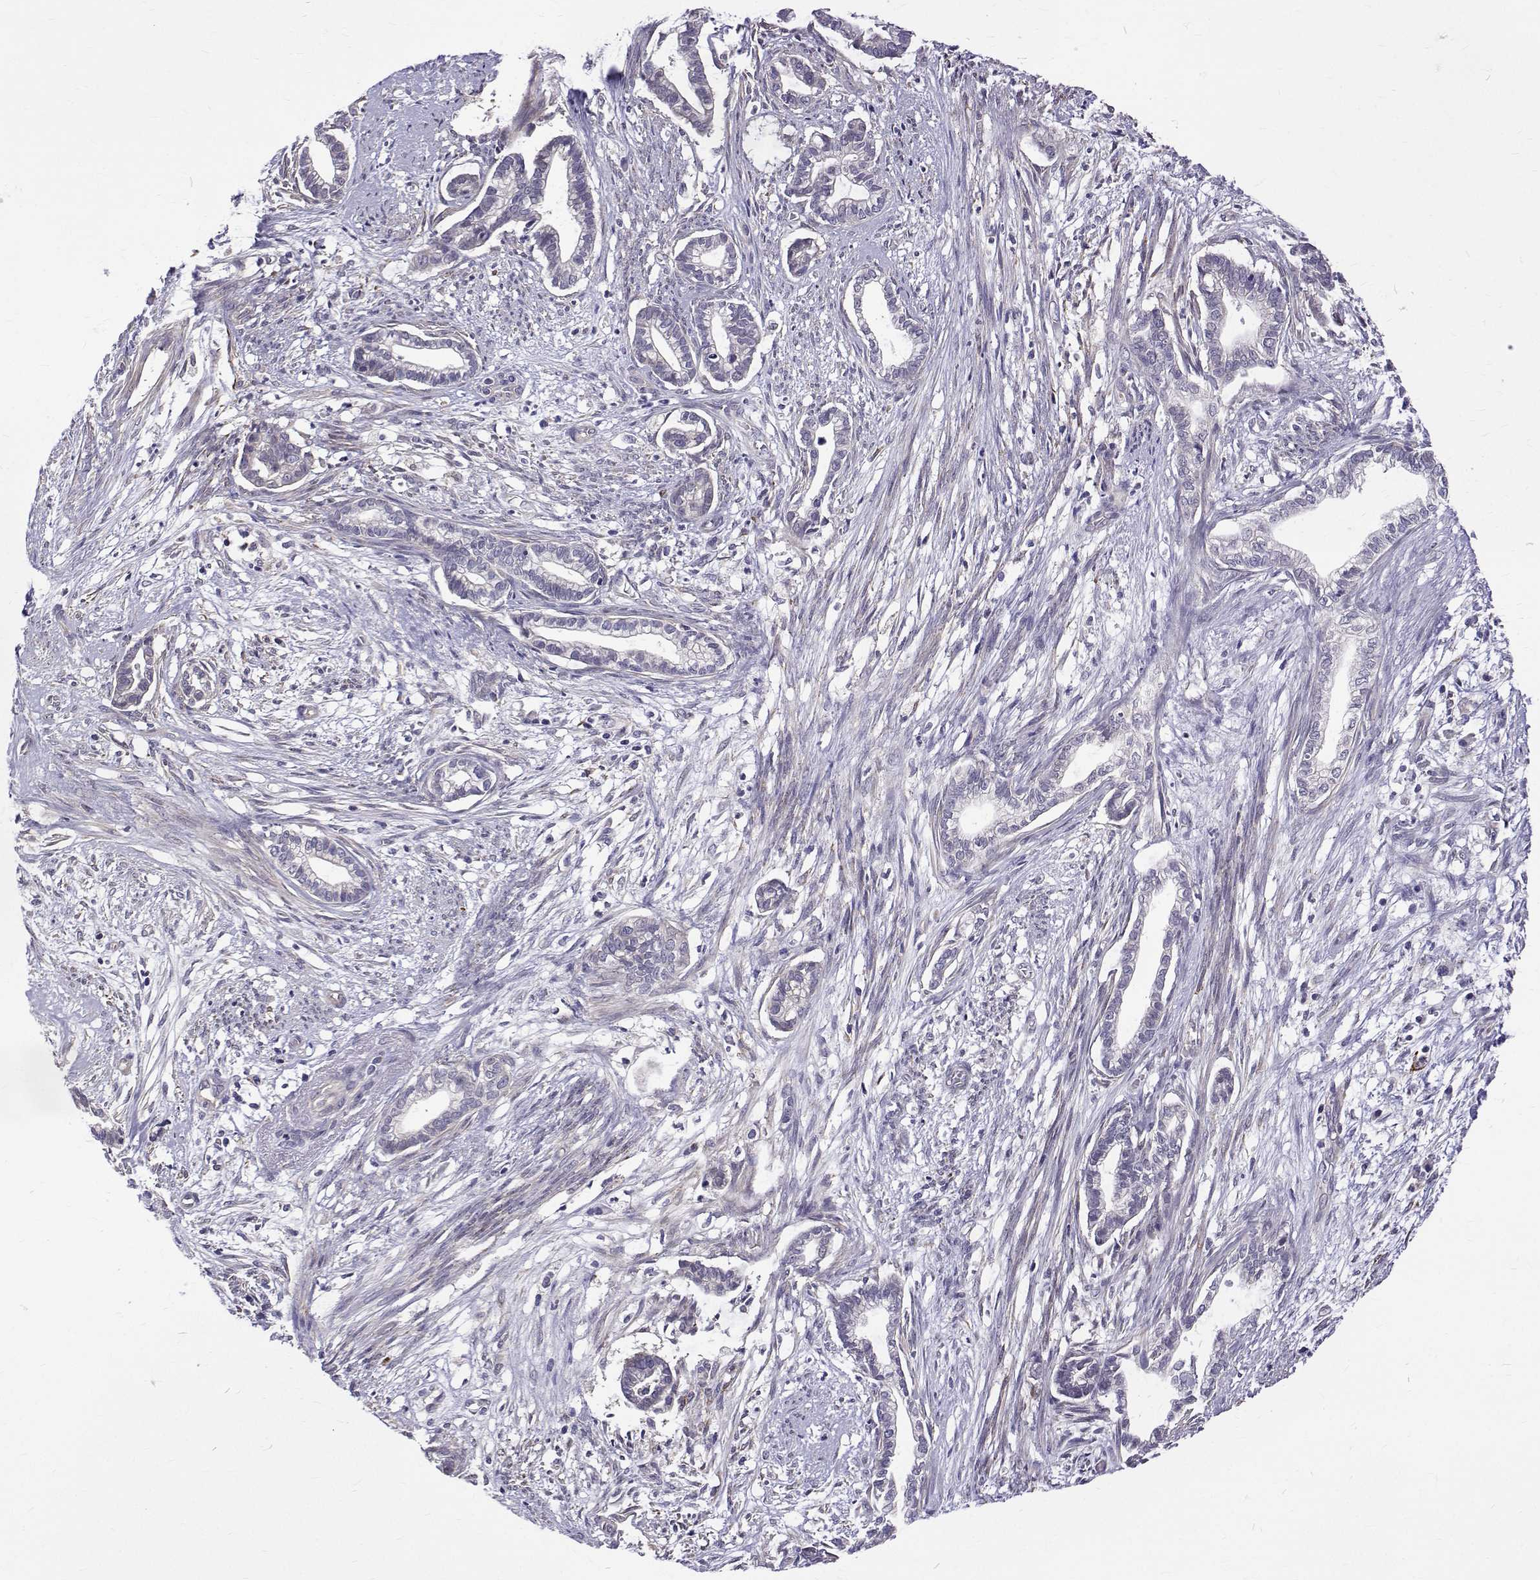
{"staining": {"intensity": "negative", "quantity": "none", "location": "none"}, "tissue": "cervical cancer", "cell_type": "Tumor cells", "image_type": "cancer", "snomed": [{"axis": "morphology", "description": "Adenocarcinoma, NOS"}, {"axis": "topography", "description": "Cervix"}], "caption": "A histopathology image of human adenocarcinoma (cervical) is negative for staining in tumor cells.", "gene": "PADI1", "patient": {"sex": "female", "age": 62}}